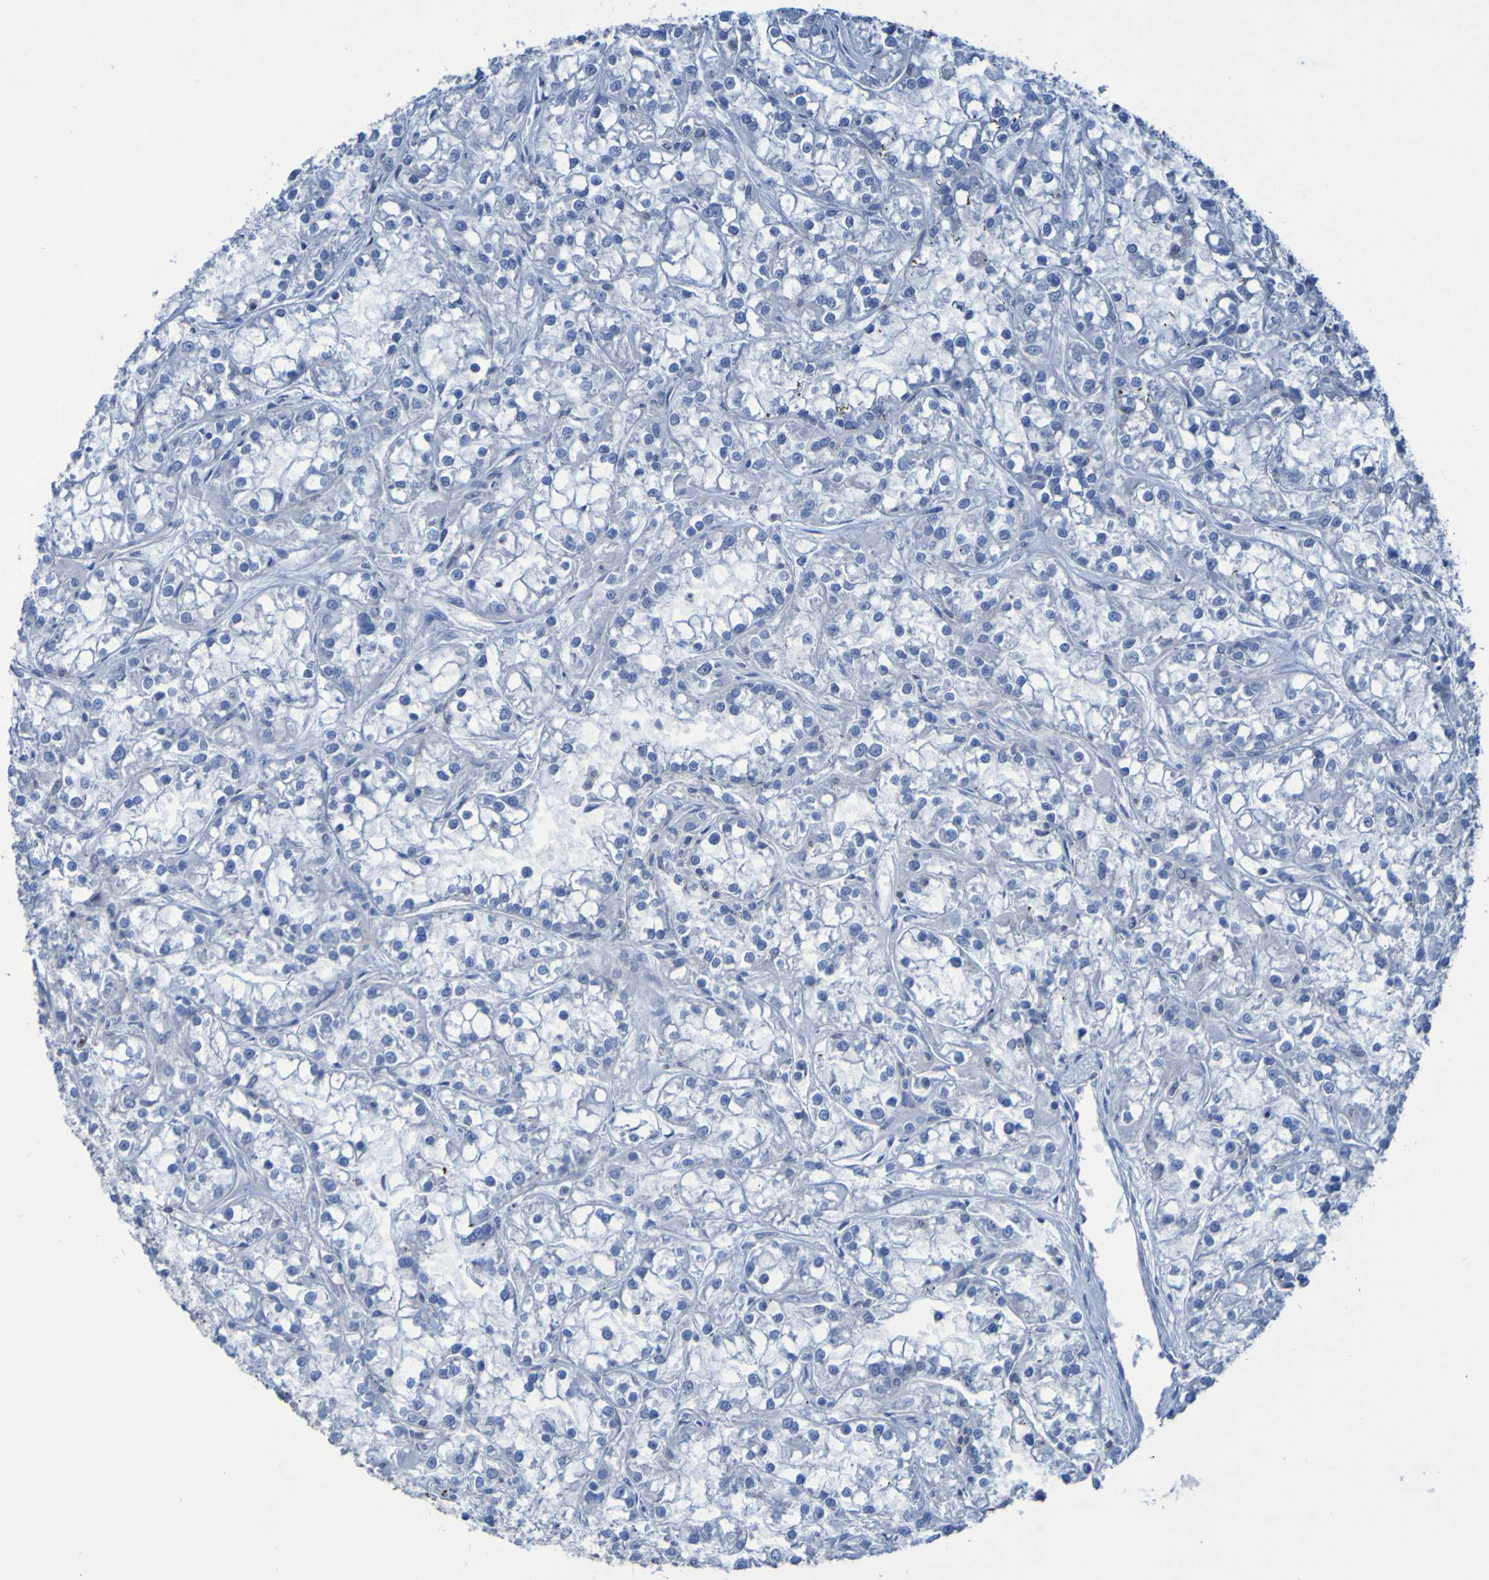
{"staining": {"intensity": "negative", "quantity": "none", "location": "none"}, "tissue": "renal cancer", "cell_type": "Tumor cells", "image_type": "cancer", "snomed": [{"axis": "morphology", "description": "Adenocarcinoma, NOS"}, {"axis": "topography", "description": "Kidney"}], "caption": "There is no significant staining in tumor cells of adenocarcinoma (renal). (Brightfield microscopy of DAB (3,3'-diaminobenzidine) IHC at high magnification).", "gene": "RNF182", "patient": {"sex": "female", "age": 52}}